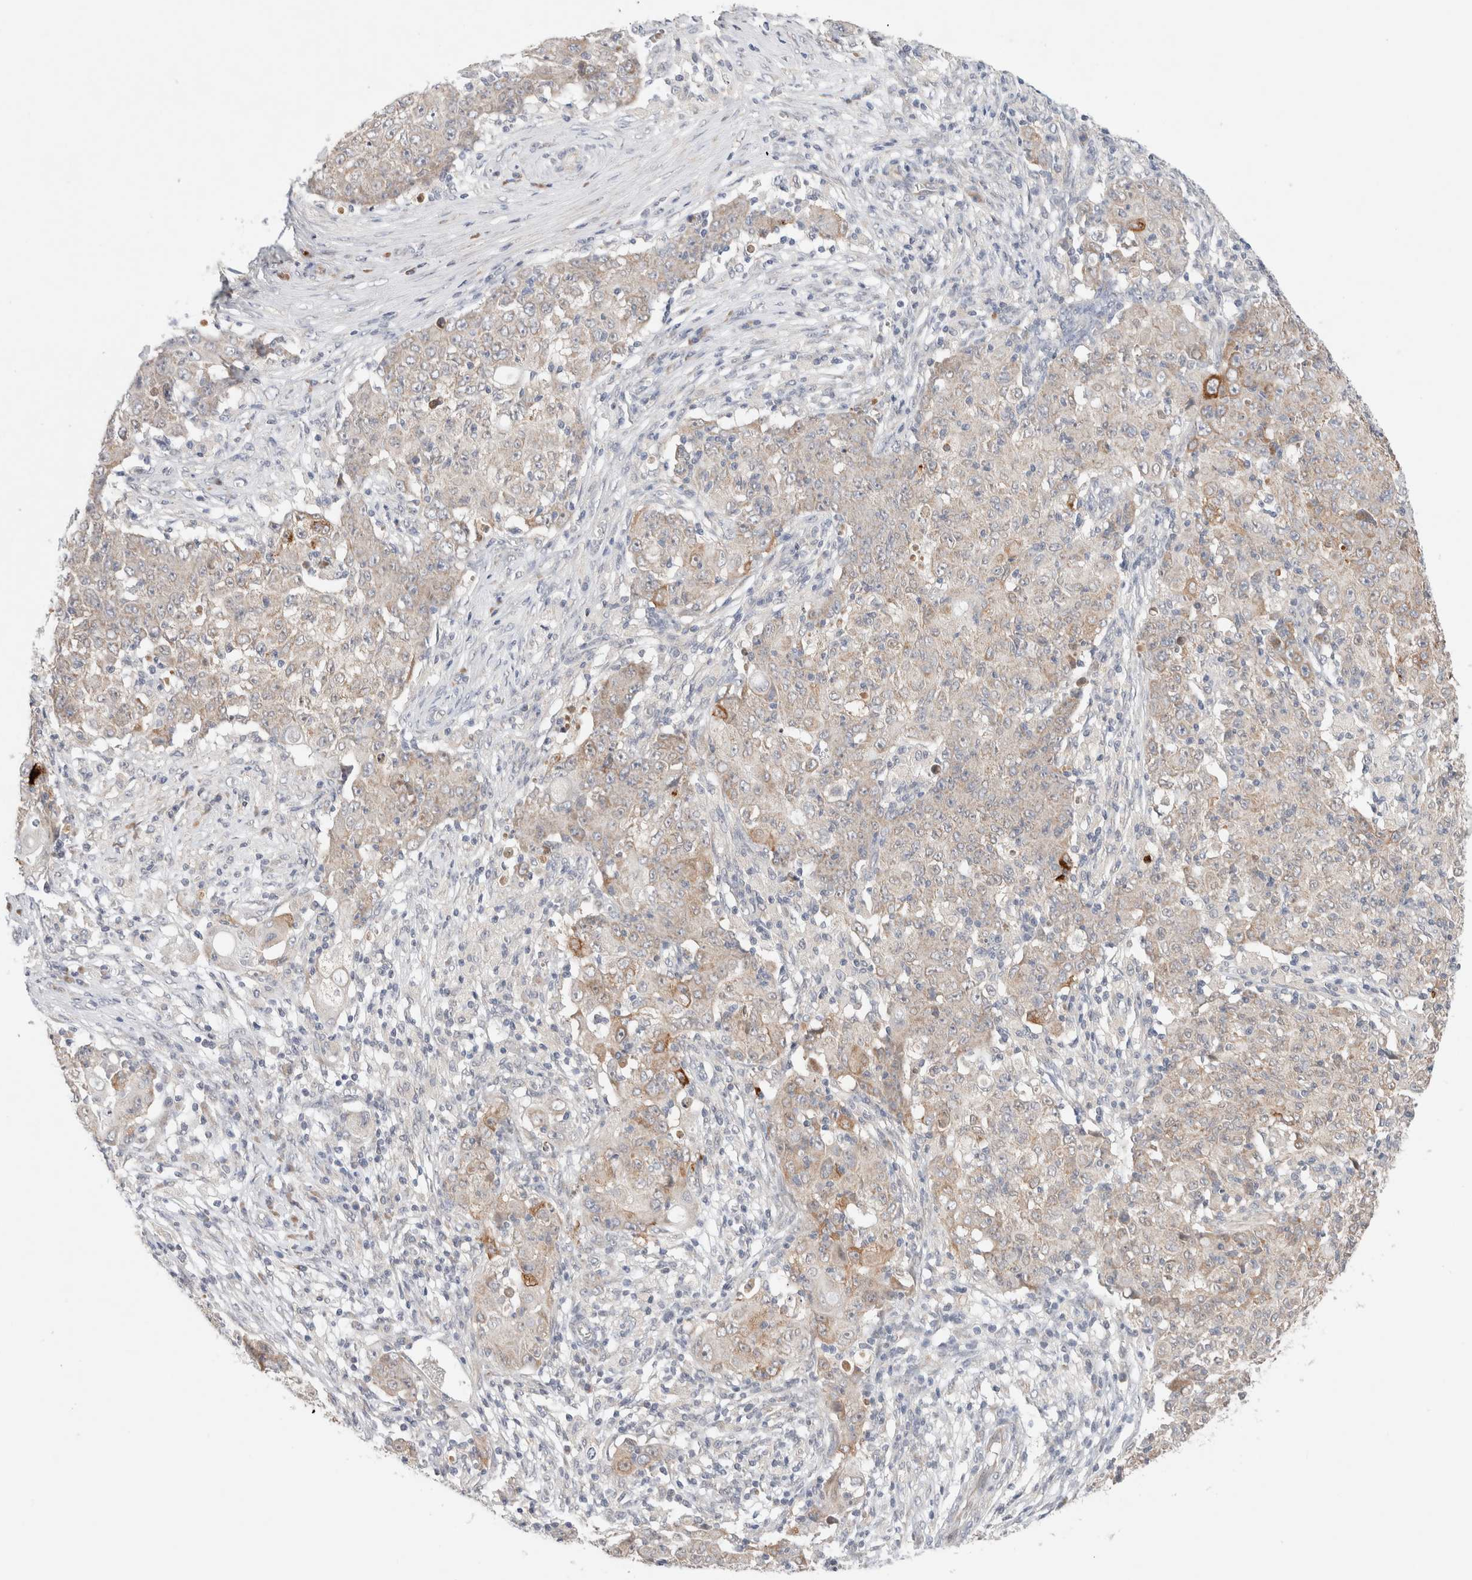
{"staining": {"intensity": "weak", "quantity": "<25%", "location": "cytoplasmic/membranous"}, "tissue": "ovarian cancer", "cell_type": "Tumor cells", "image_type": "cancer", "snomed": [{"axis": "morphology", "description": "Carcinoma, endometroid"}, {"axis": "topography", "description": "Ovary"}], "caption": "Immunohistochemistry photomicrograph of neoplastic tissue: human ovarian cancer stained with DAB shows no significant protein staining in tumor cells. Nuclei are stained in blue.", "gene": "ERI3", "patient": {"sex": "female", "age": 42}}